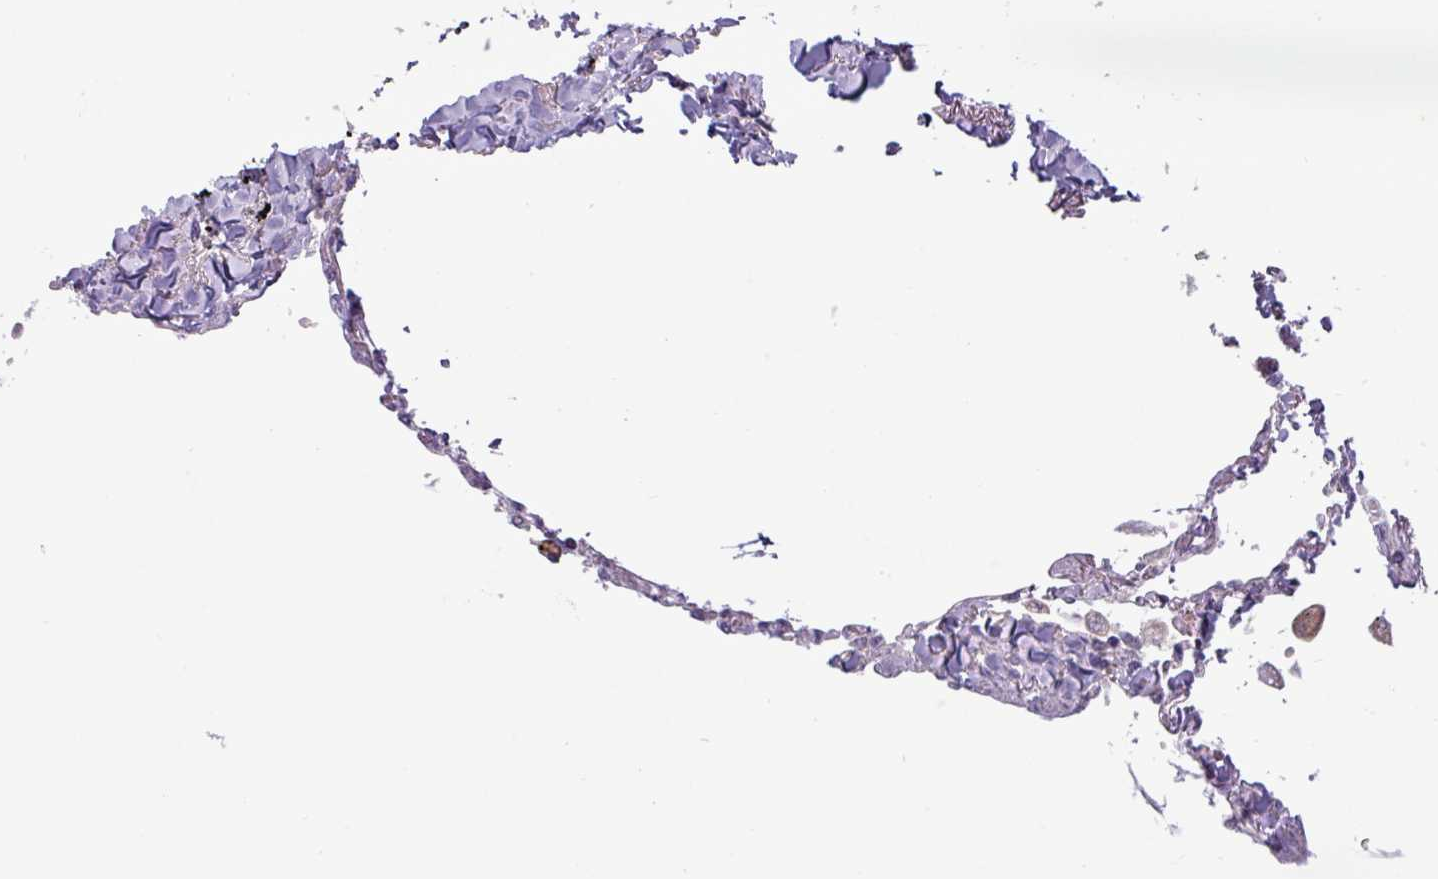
{"staining": {"intensity": "negative", "quantity": "none", "location": "none"}, "tissue": "lung", "cell_type": "Alveolar cells", "image_type": "normal", "snomed": [{"axis": "morphology", "description": "Normal tissue, NOS"}, {"axis": "topography", "description": "Lung"}], "caption": "A high-resolution photomicrograph shows immunohistochemistry staining of unremarkable lung, which demonstrates no significant positivity in alveolar cells. (DAB (3,3'-diaminobenzidine) immunohistochemistry visualized using brightfield microscopy, high magnification).", "gene": "PLIN2", "patient": {"sex": "female", "age": 67}}